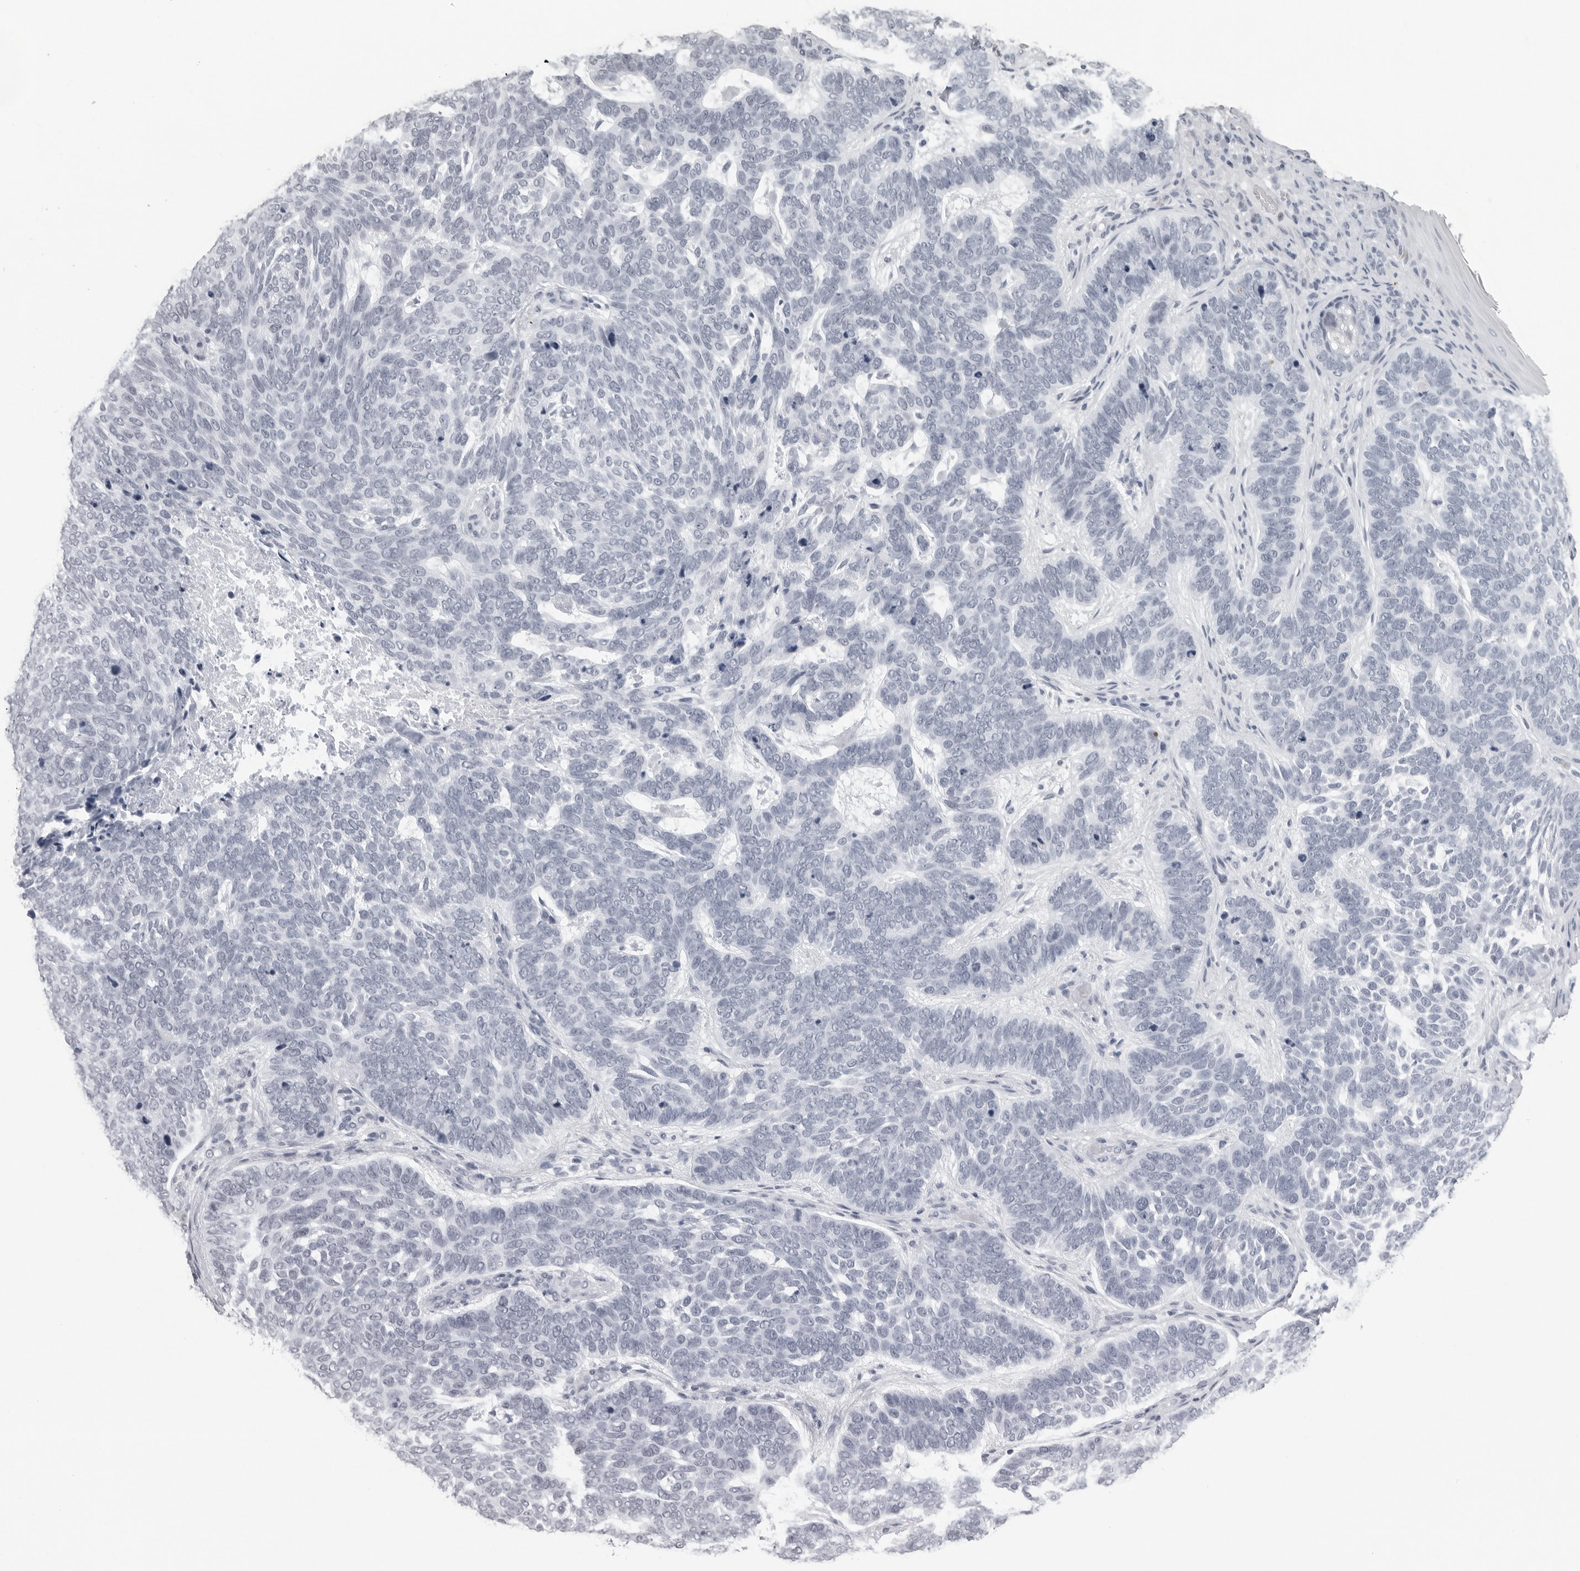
{"staining": {"intensity": "negative", "quantity": "none", "location": "none"}, "tissue": "skin cancer", "cell_type": "Tumor cells", "image_type": "cancer", "snomed": [{"axis": "morphology", "description": "Basal cell carcinoma"}, {"axis": "topography", "description": "Skin"}], "caption": "Tumor cells are negative for protein expression in human skin cancer. (DAB (3,3'-diaminobenzidine) immunohistochemistry, high magnification).", "gene": "ESPN", "patient": {"sex": "female", "age": 85}}